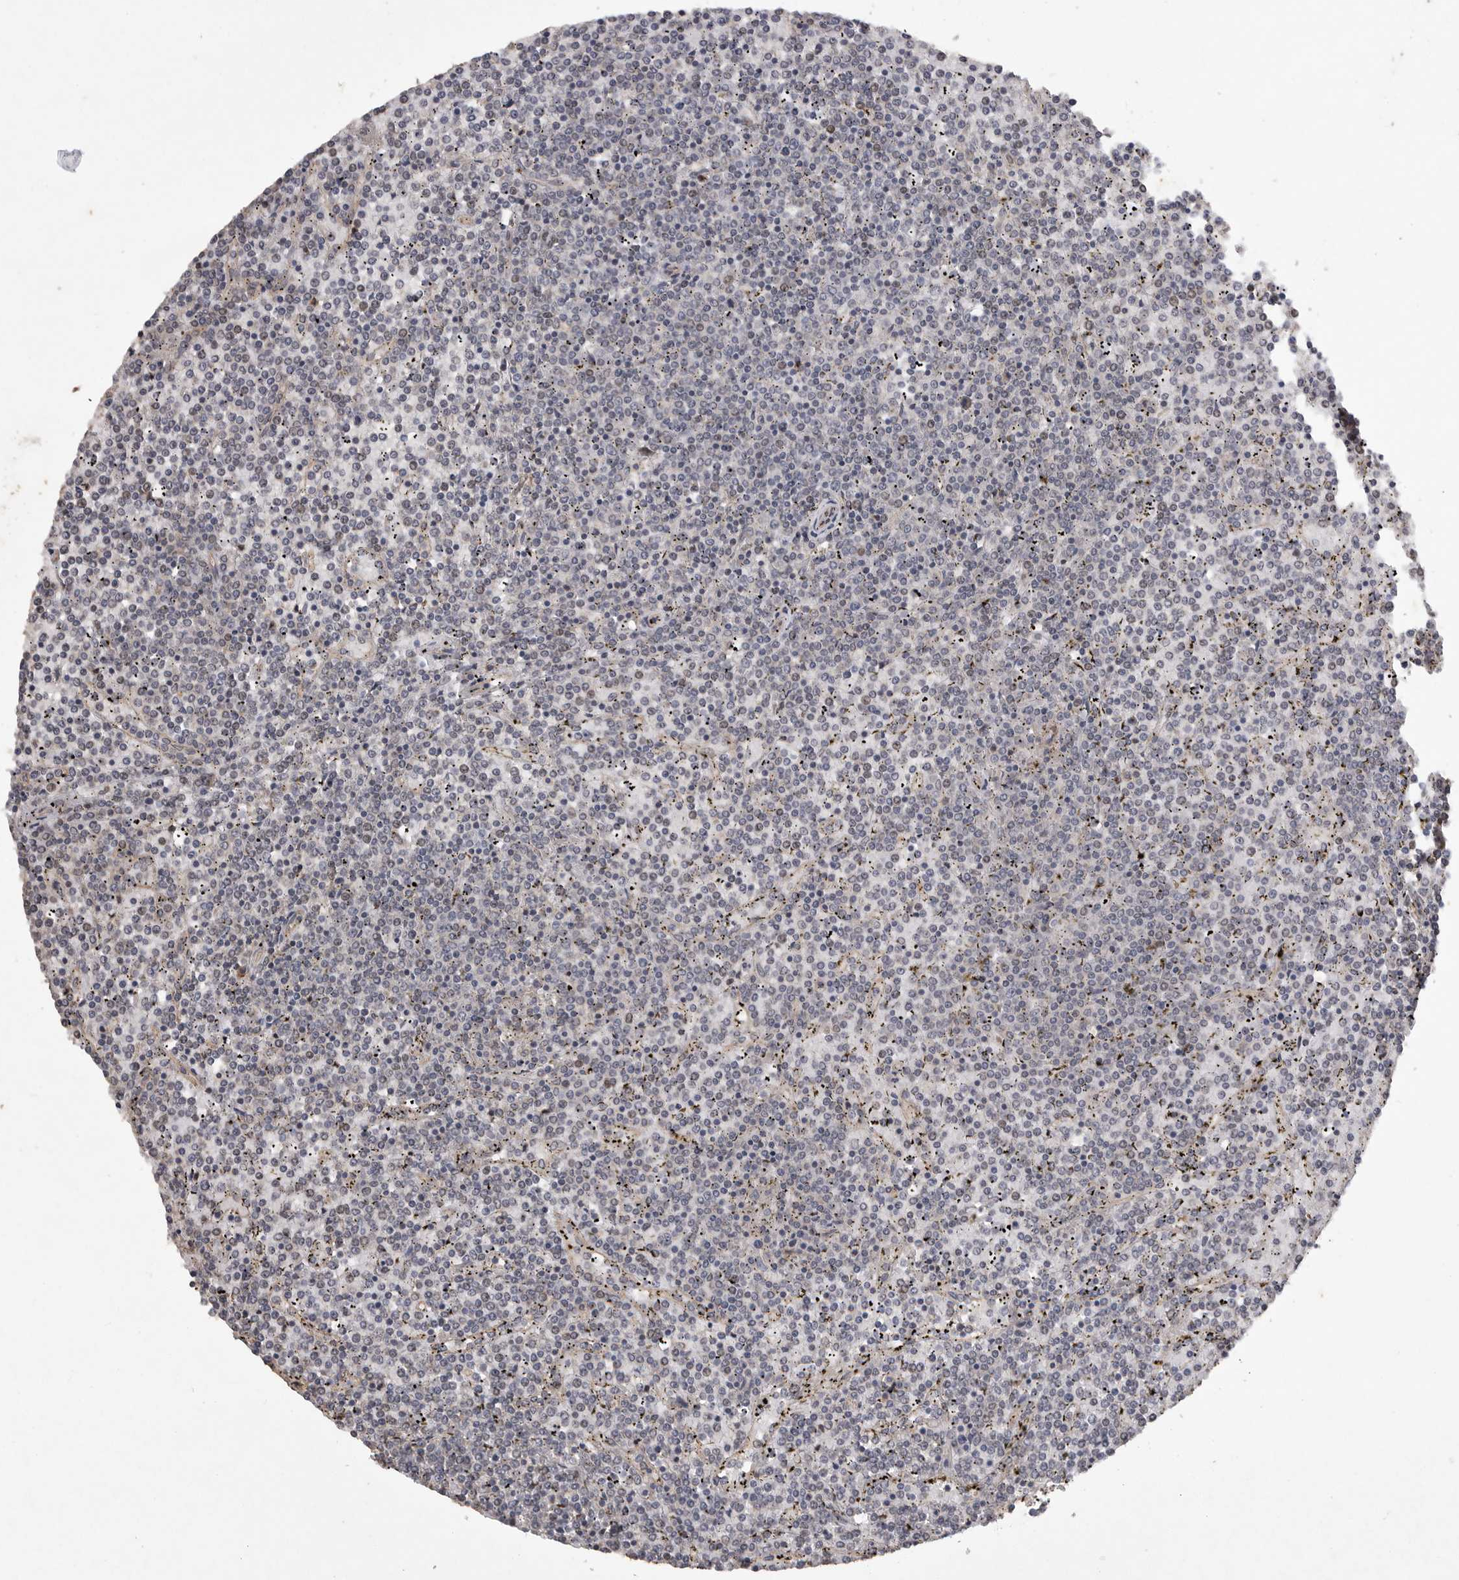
{"staining": {"intensity": "negative", "quantity": "none", "location": "none"}, "tissue": "lymphoma", "cell_type": "Tumor cells", "image_type": "cancer", "snomed": [{"axis": "morphology", "description": "Malignant lymphoma, non-Hodgkin's type, Low grade"}, {"axis": "topography", "description": "Spleen"}], "caption": "DAB immunohistochemical staining of human lymphoma demonstrates no significant expression in tumor cells. (DAB (3,3'-diaminobenzidine) IHC with hematoxylin counter stain).", "gene": "EDEM3", "patient": {"sex": "female", "age": 19}}